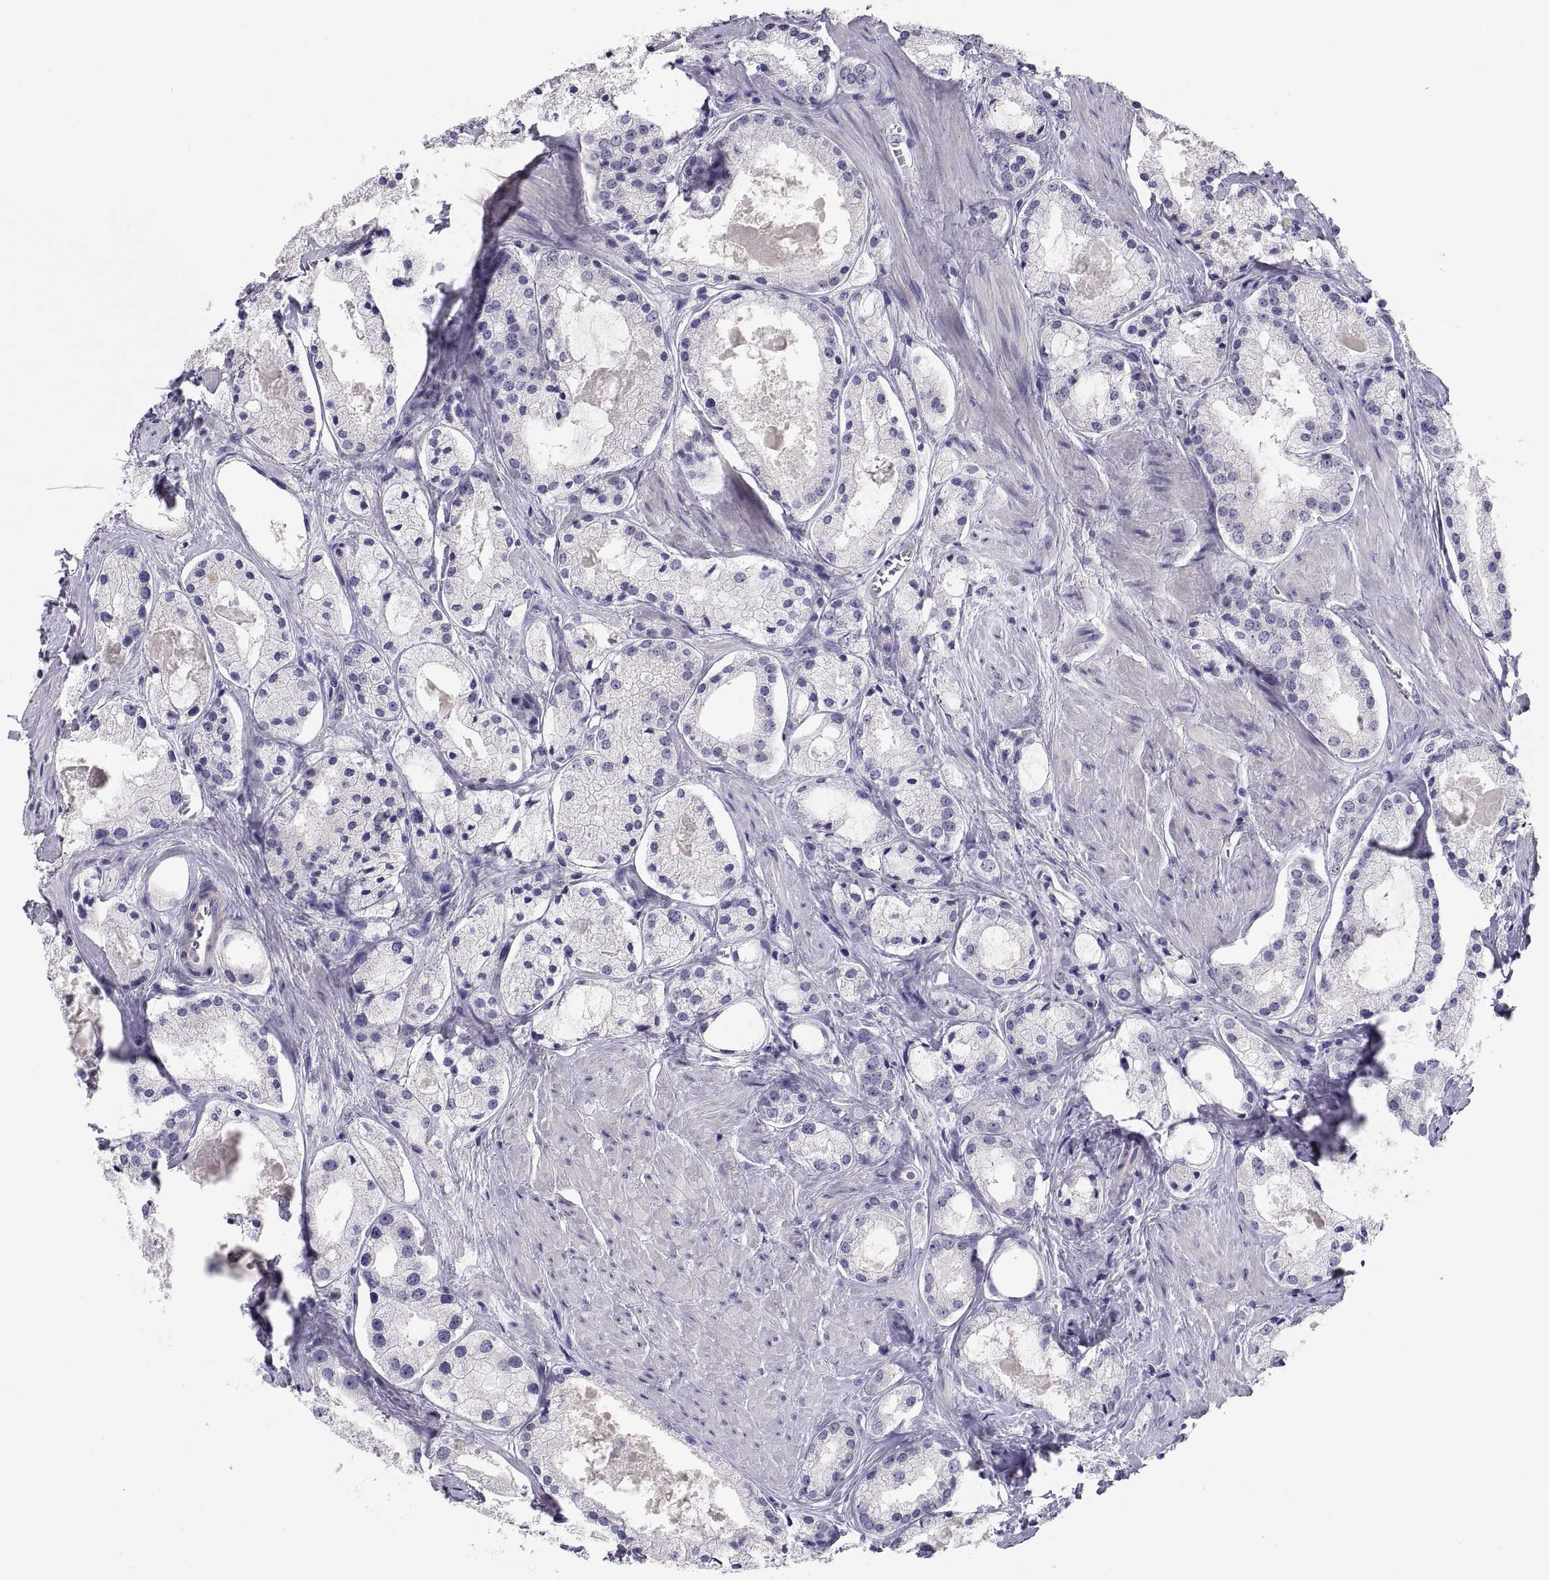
{"staining": {"intensity": "negative", "quantity": "none", "location": "none"}, "tissue": "prostate cancer", "cell_type": "Tumor cells", "image_type": "cancer", "snomed": [{"axis": "morphology", "description": "Adenocarcinoma, NOS"}, {"axis": "morphology", "description": "Adenocarcinoma, High grade"}, {"axis": "topography", "description": "Prostate"}], "caption": "There is no significant expression in tumor cells of prostate adenocarcinoma (high-grade).", "gene": "STRC", "patient": {"sex": "male", "age": 64}}